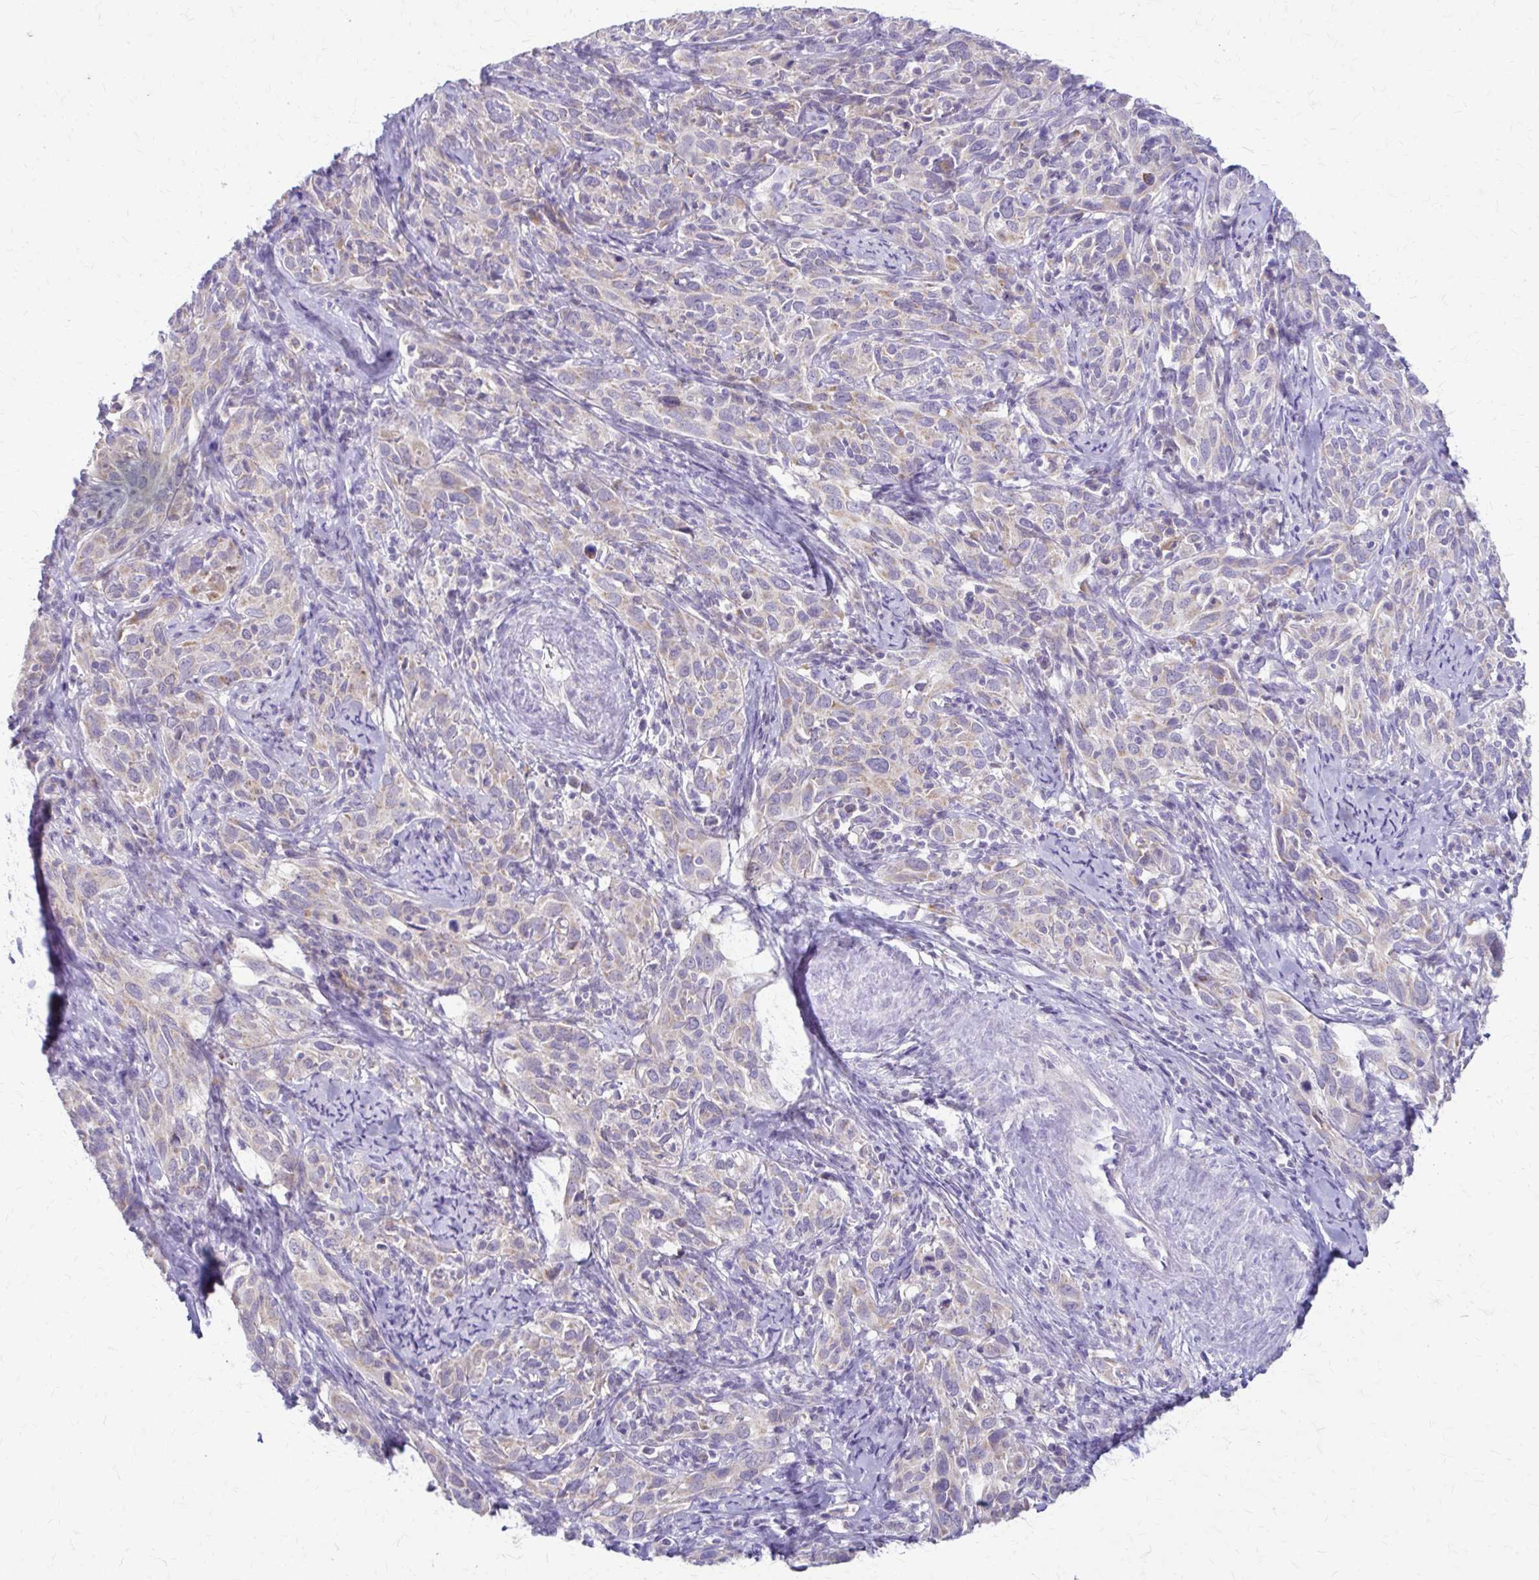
{"staining": {"intensity": "negative", "quantity": "none", "location": "none"}, "tissue": "cervical cancer", "cell_type": "Tumor cells", "image_type": "cancer", "snomed": [{"axis": "morphology", "description": "Normal tissue, NOS"}, {"axis": "morphology", "description": "Squamous cell carcinoma, NOS"}, {"axis": "topography", "description": "Cervix"}], "caption": "DAB immunohistochemical staining of cervical cancer (squamous cell carcinoma) displays no significant expression in tumor cells.", "gene": "SAMD13", "patient": {"sex": "female", "age": 51}}